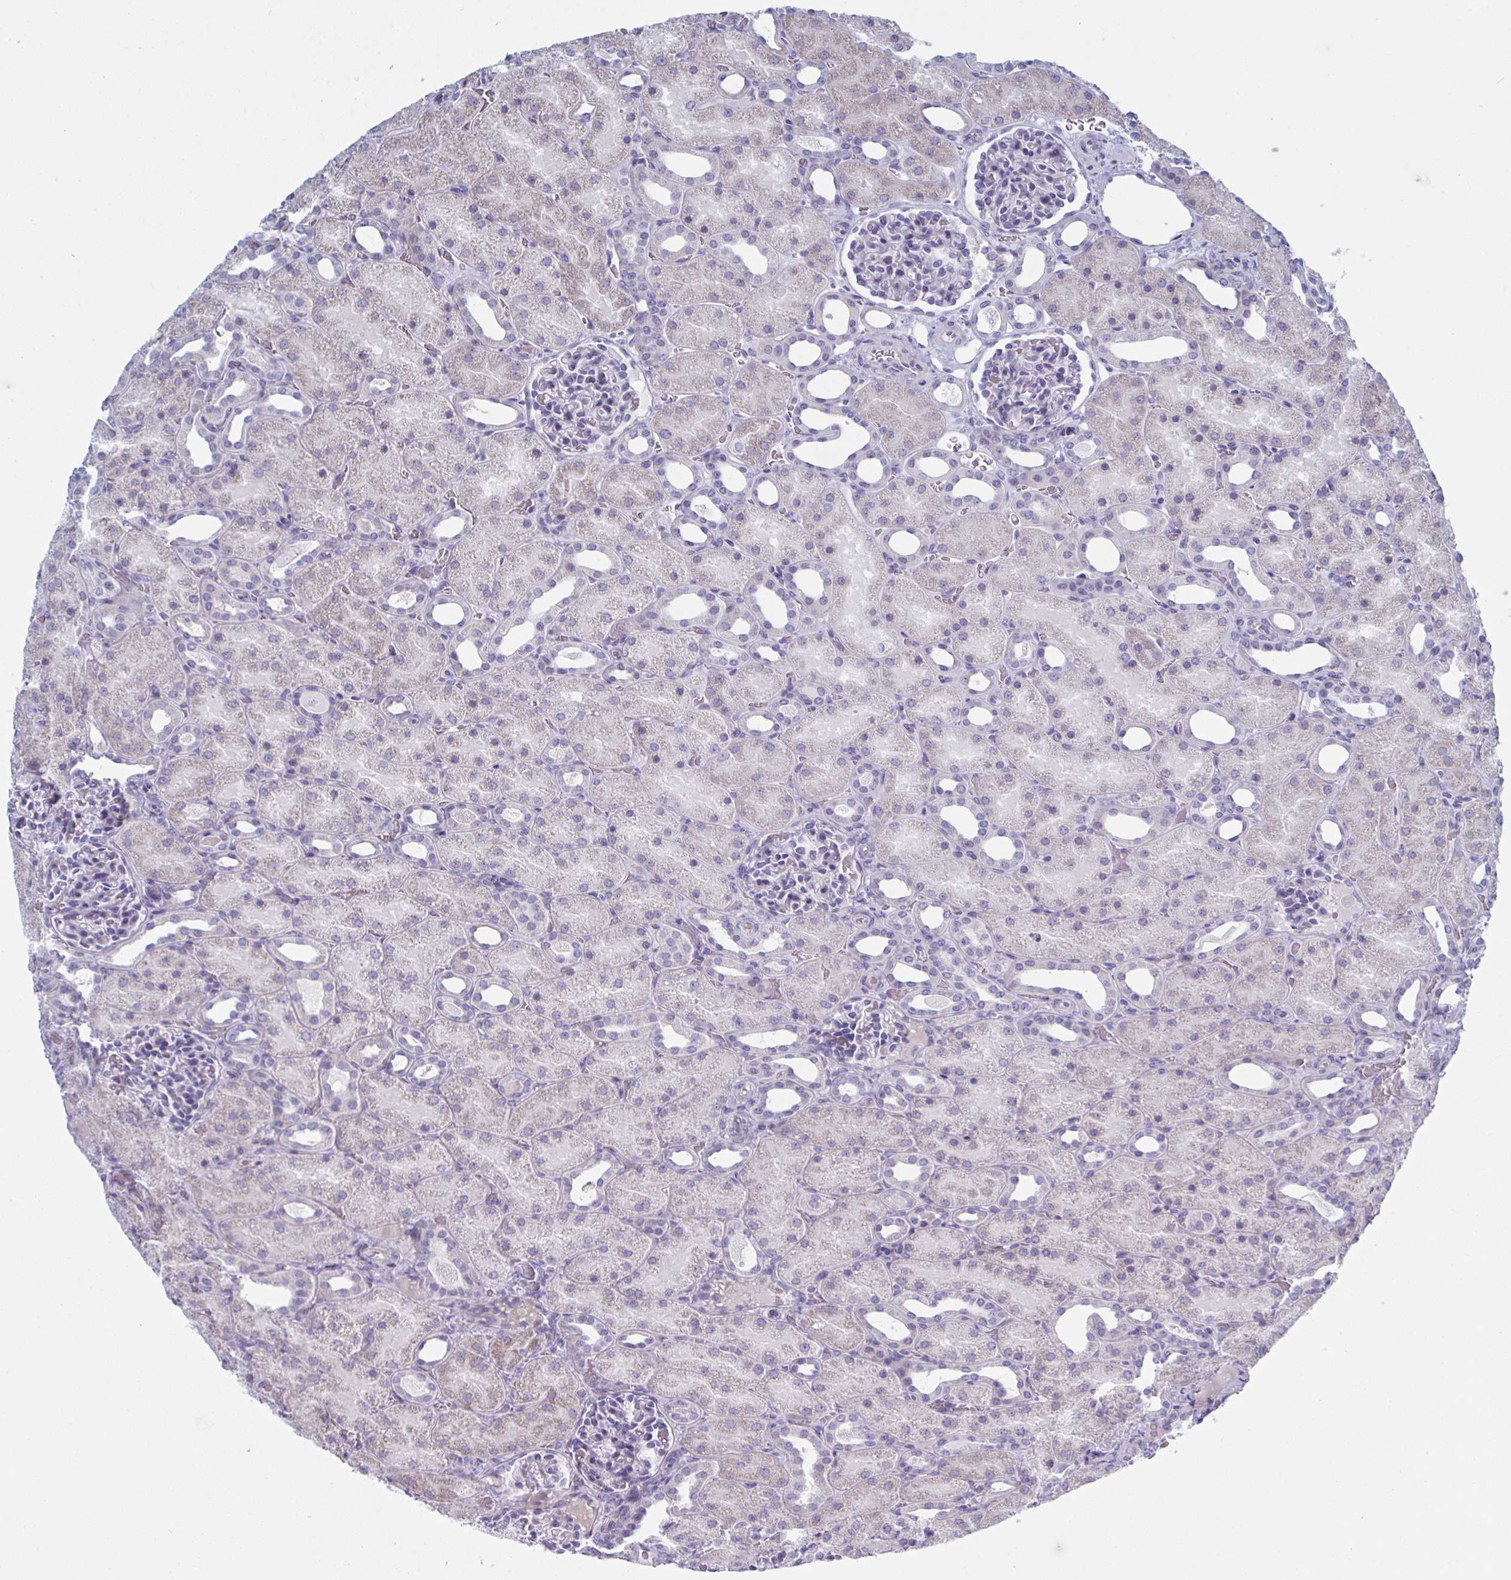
{"staining": {"intensity": "negative", "quantity": "none", "location": "none"}, "tissue": "kidney", "cell_type": "Cells in glomeruli", "image_type": "normal", "snomed": [{"axis": "morphology", "description": "Normal tissue, NOS"}, {"axis": "topography", "description": "Kidney"}], "caption": "This is an immunohistochemistry (IHC) image of normal kidney. There is no expression in cells in glomeruli.", "gene": "ZNF684", "patient": {"sex": "male", "age": 2}}